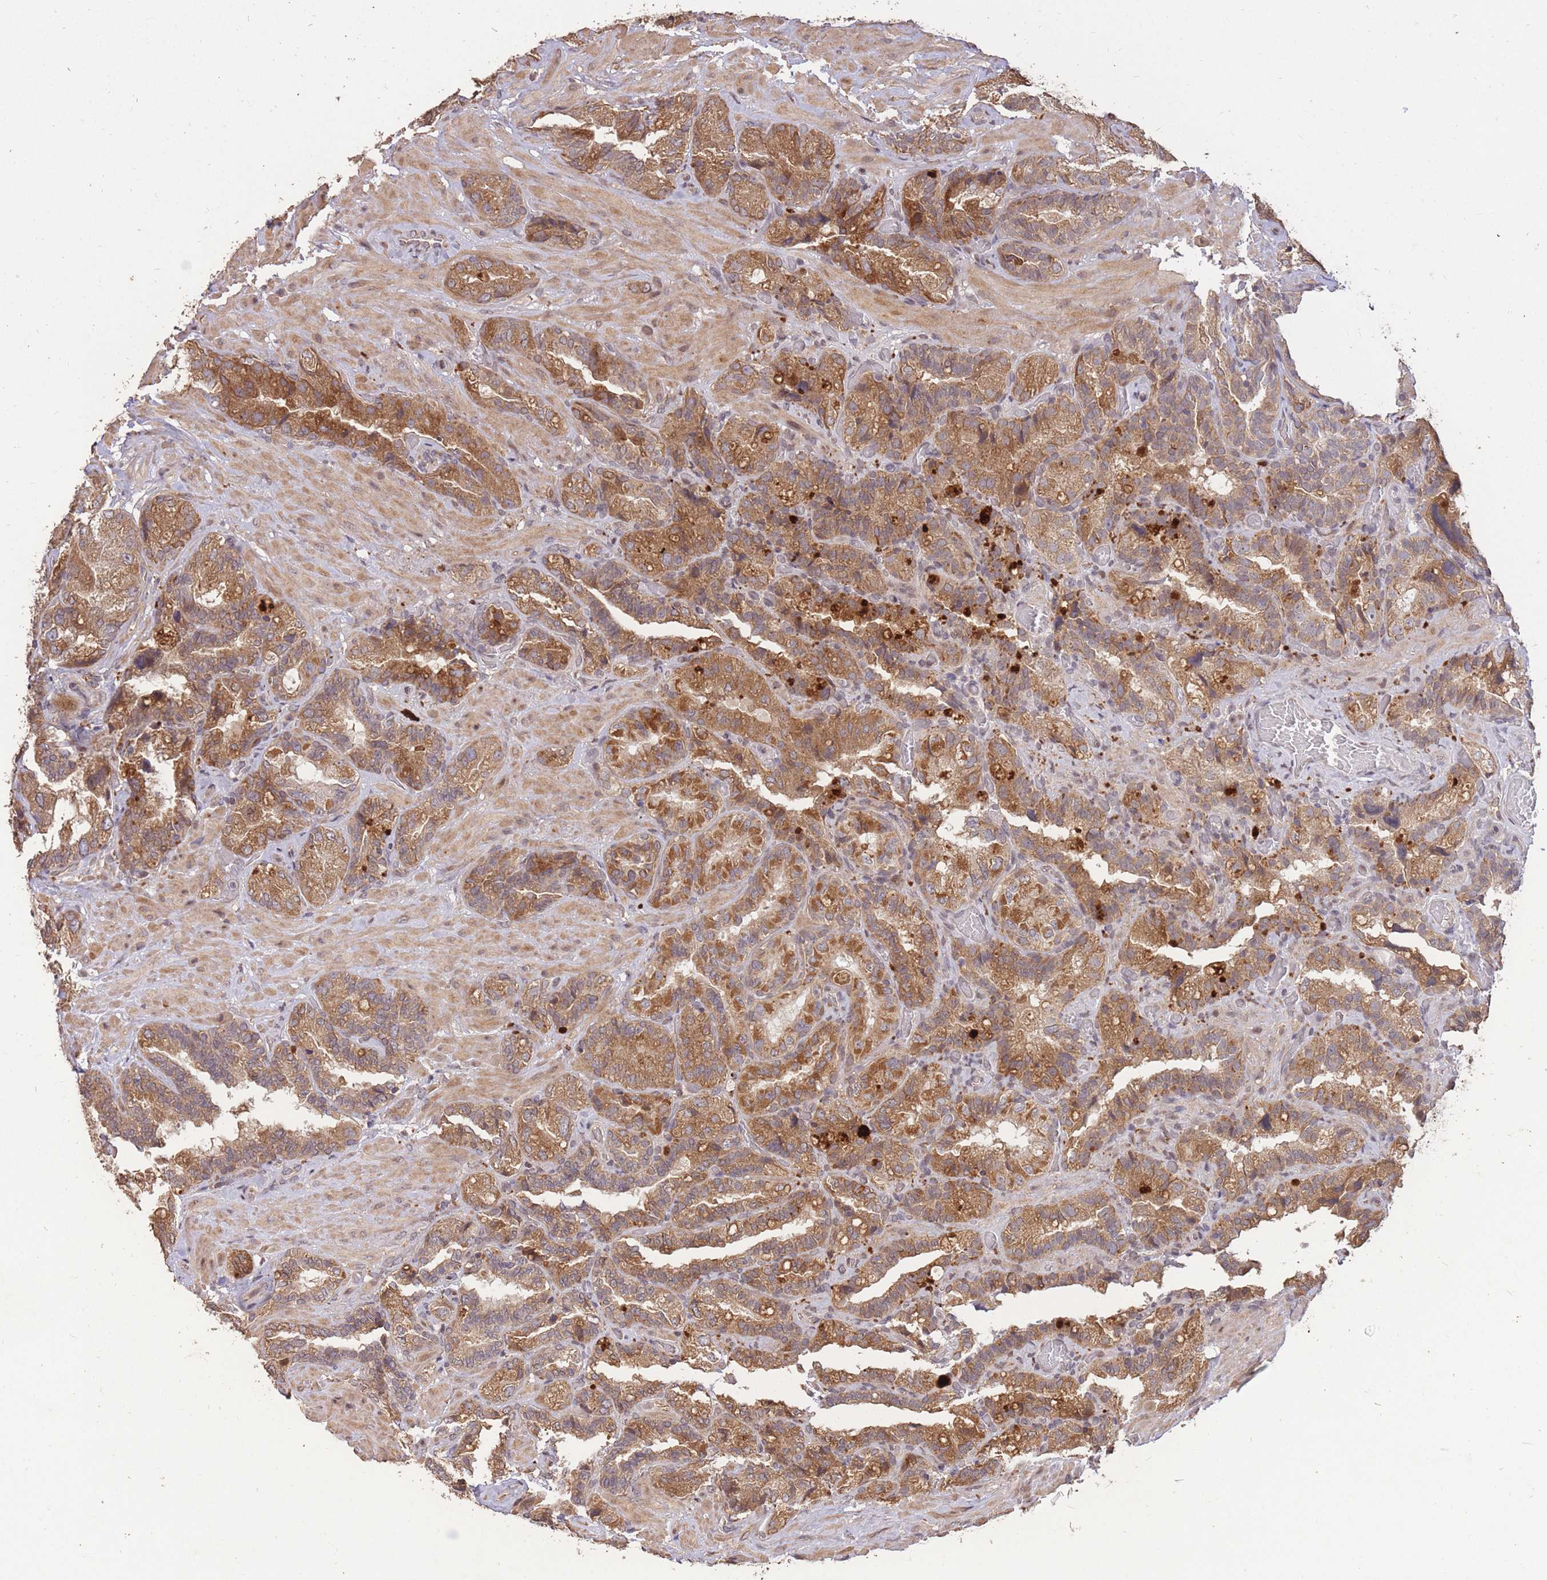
{"staining": {"intensity": "moderate", "quantity": ">75%", "location": "cytoplasmic/membranous"}, "tissue": "seminal vesicle", "cell_type": "Glandular cells", "image_type": "normal", "snomed": [{"axis": "morphology", "description": "Normal tissue, NOS"}, {"axis": "topography", "description": "Prostate and seminal vesicle, NOS"}, {"axis": "topography", "description": "Prostate"}, {"axis": "topography", "description": "Seminal veicle"}], "caption": "Seminal vesicle stained for a protein (brown) reveals moderate cytoplasmic/membranous positive positivity in approximately >75% of glandular cells.", "gene": "RGS14", "patient": {"sex": "male", "age": 67}}